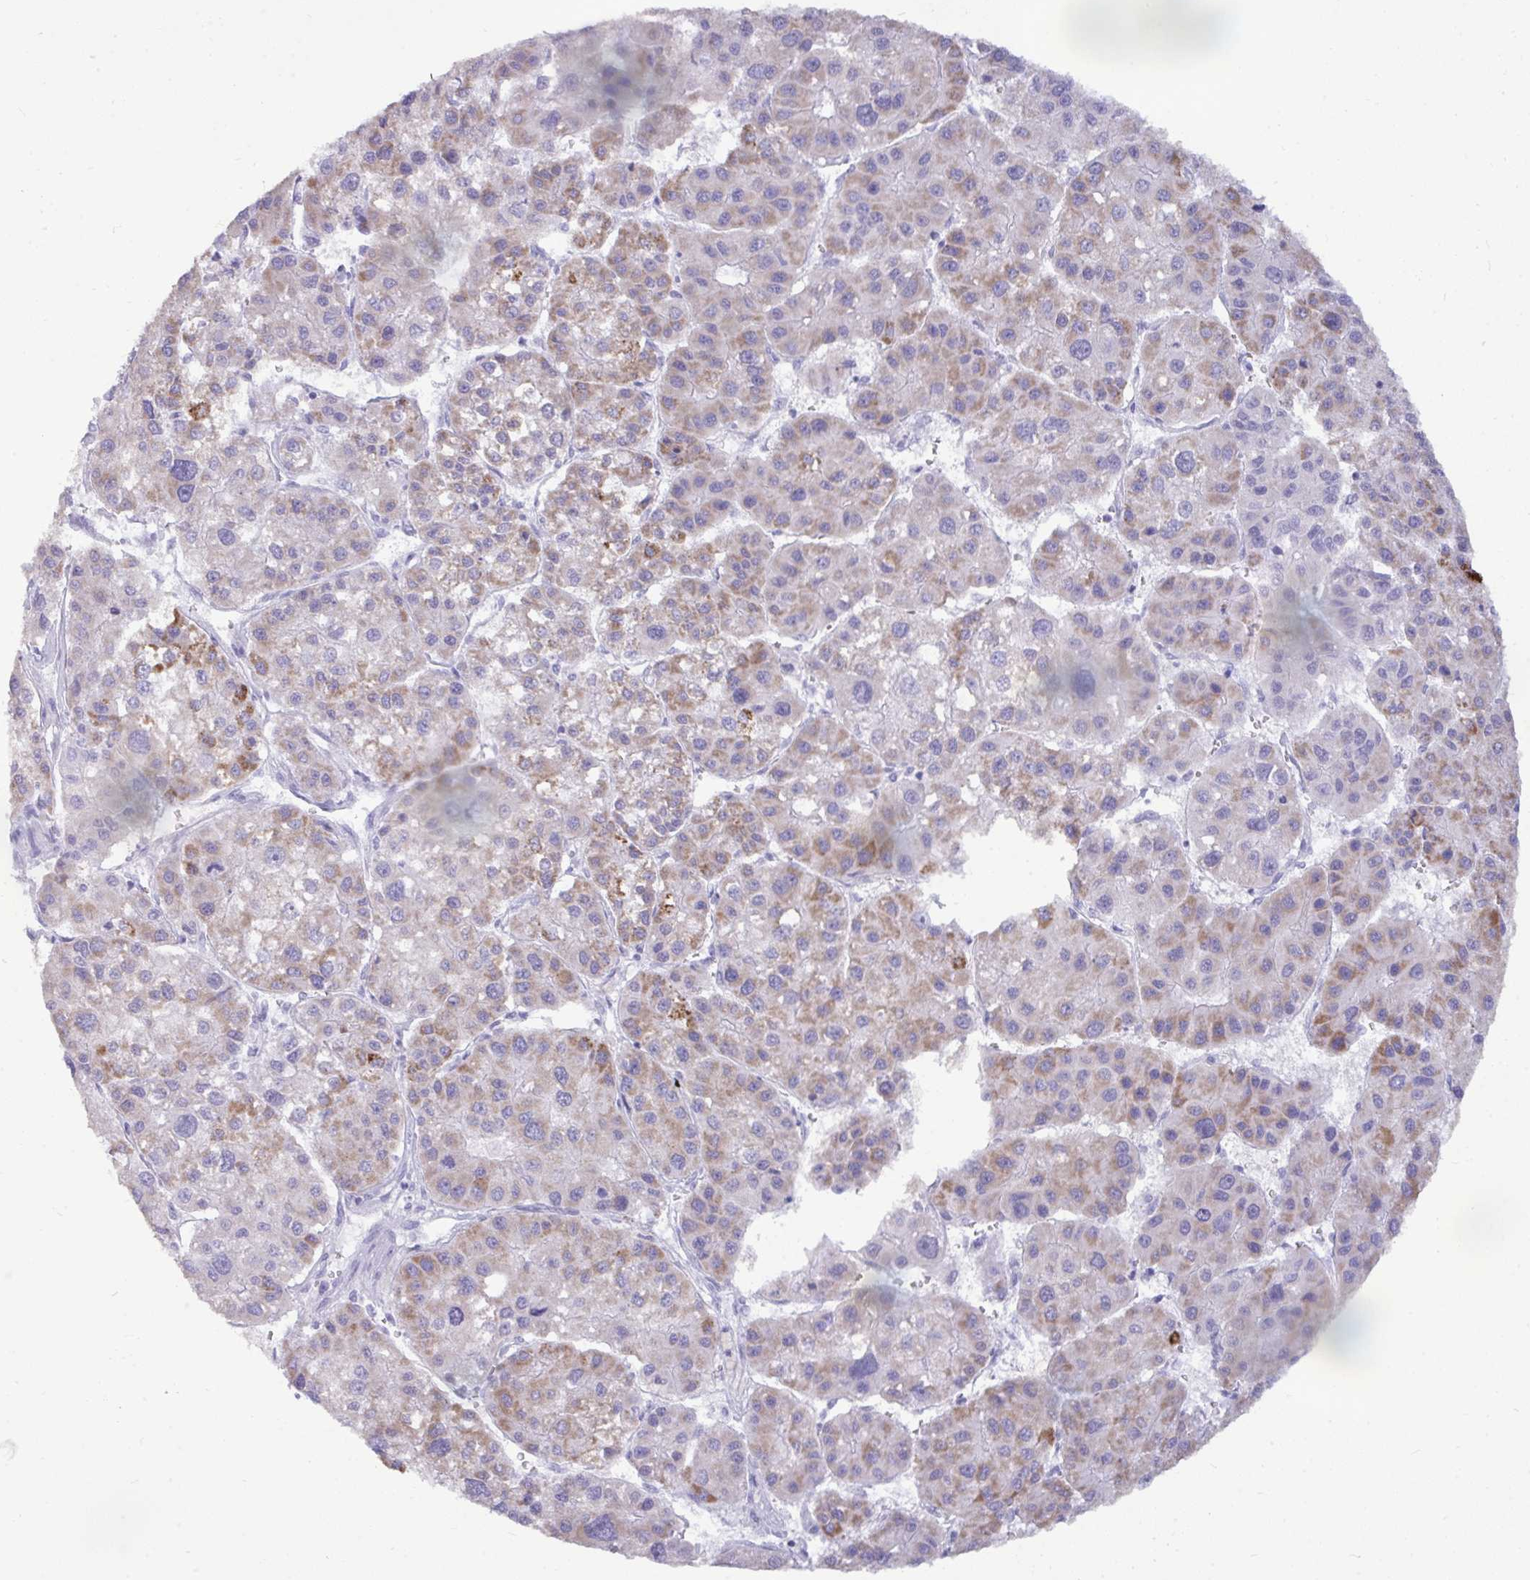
{"staining": {"intensity": "moderate", "quantity": "25%-75%", "location": "cytoplasmic/membranous"}, "tissue": "liver cancer", "cell_type": "Tumor cells", "image_type": "cancer", "snomed": [{"axis": "morphology", "description": "Carcinoma, Hepatocellular, NOS"}, {"axis": "topography", "description": "Liver"}], "caption": "This photomicrograph displays liver cancer (hepatocellular carcinoma) stained with immunohistochemistry (IHC) to label a protein in brown. The cytoplasmic/membranous of tumor cells show moderate positivity for the protein. Nuclei are counter-stained blue.", "gene": "ANKRD60", "patient": {"sex": "male", "age": 73}}